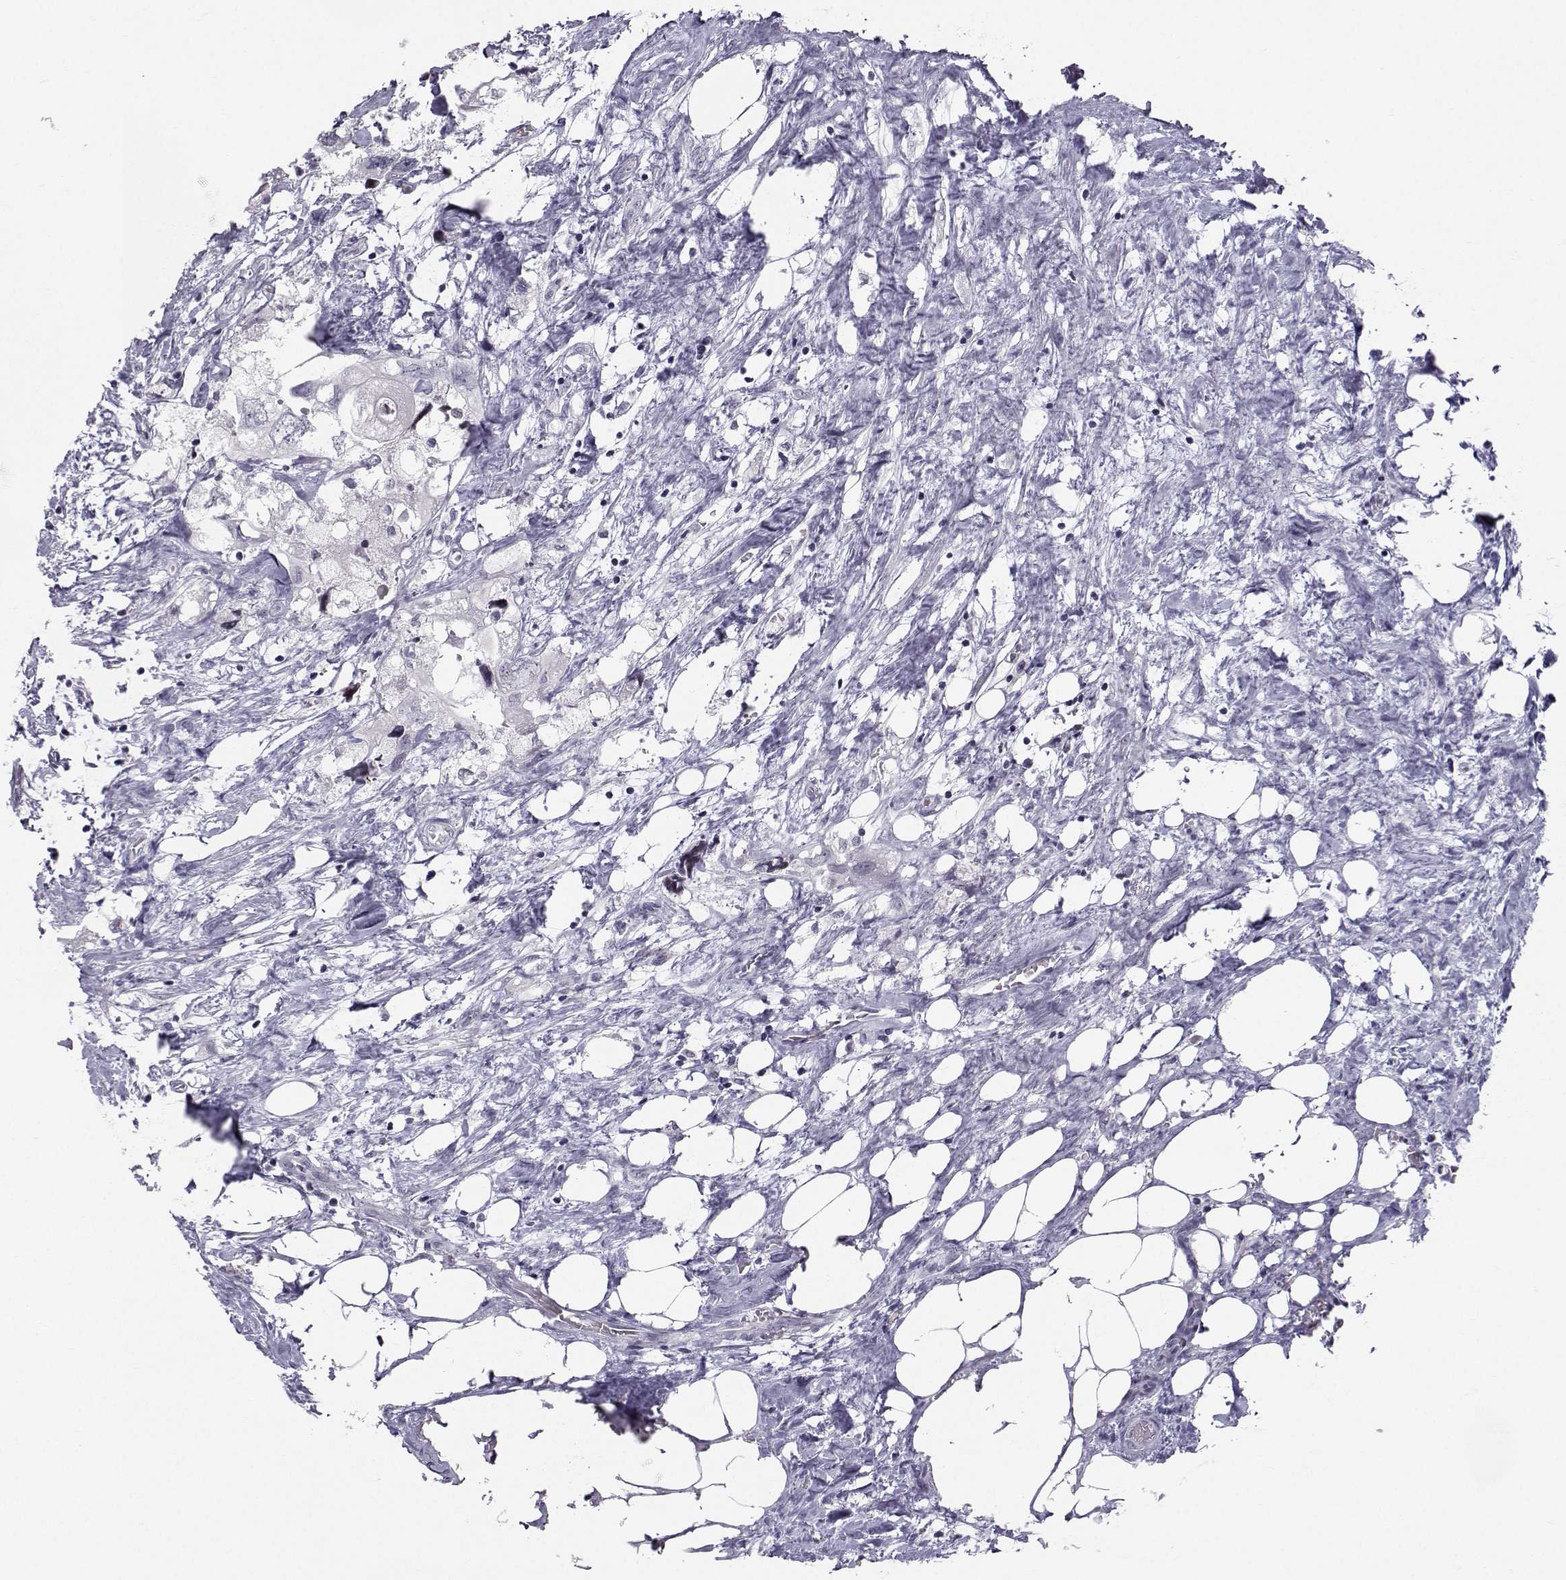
{"staining": {"intensity": "negative", "quantity": "none", "location": "none"}, "tissue": "urothelial cancer", "cell_type": "Tumor cells", "image_type": "cancer", "snomed": [{"axis": "morphology", "description": "Urothelial carcinoma, High grade"}, {"axis": "topography", "description": "Urinary bladder"}], "caption": "This is an IHC histopathology image of human urothelial cancer. There is no expression in tumor cells.", "gene": "MARCHF4", "patient": {"sex": "male", "age": 59}}